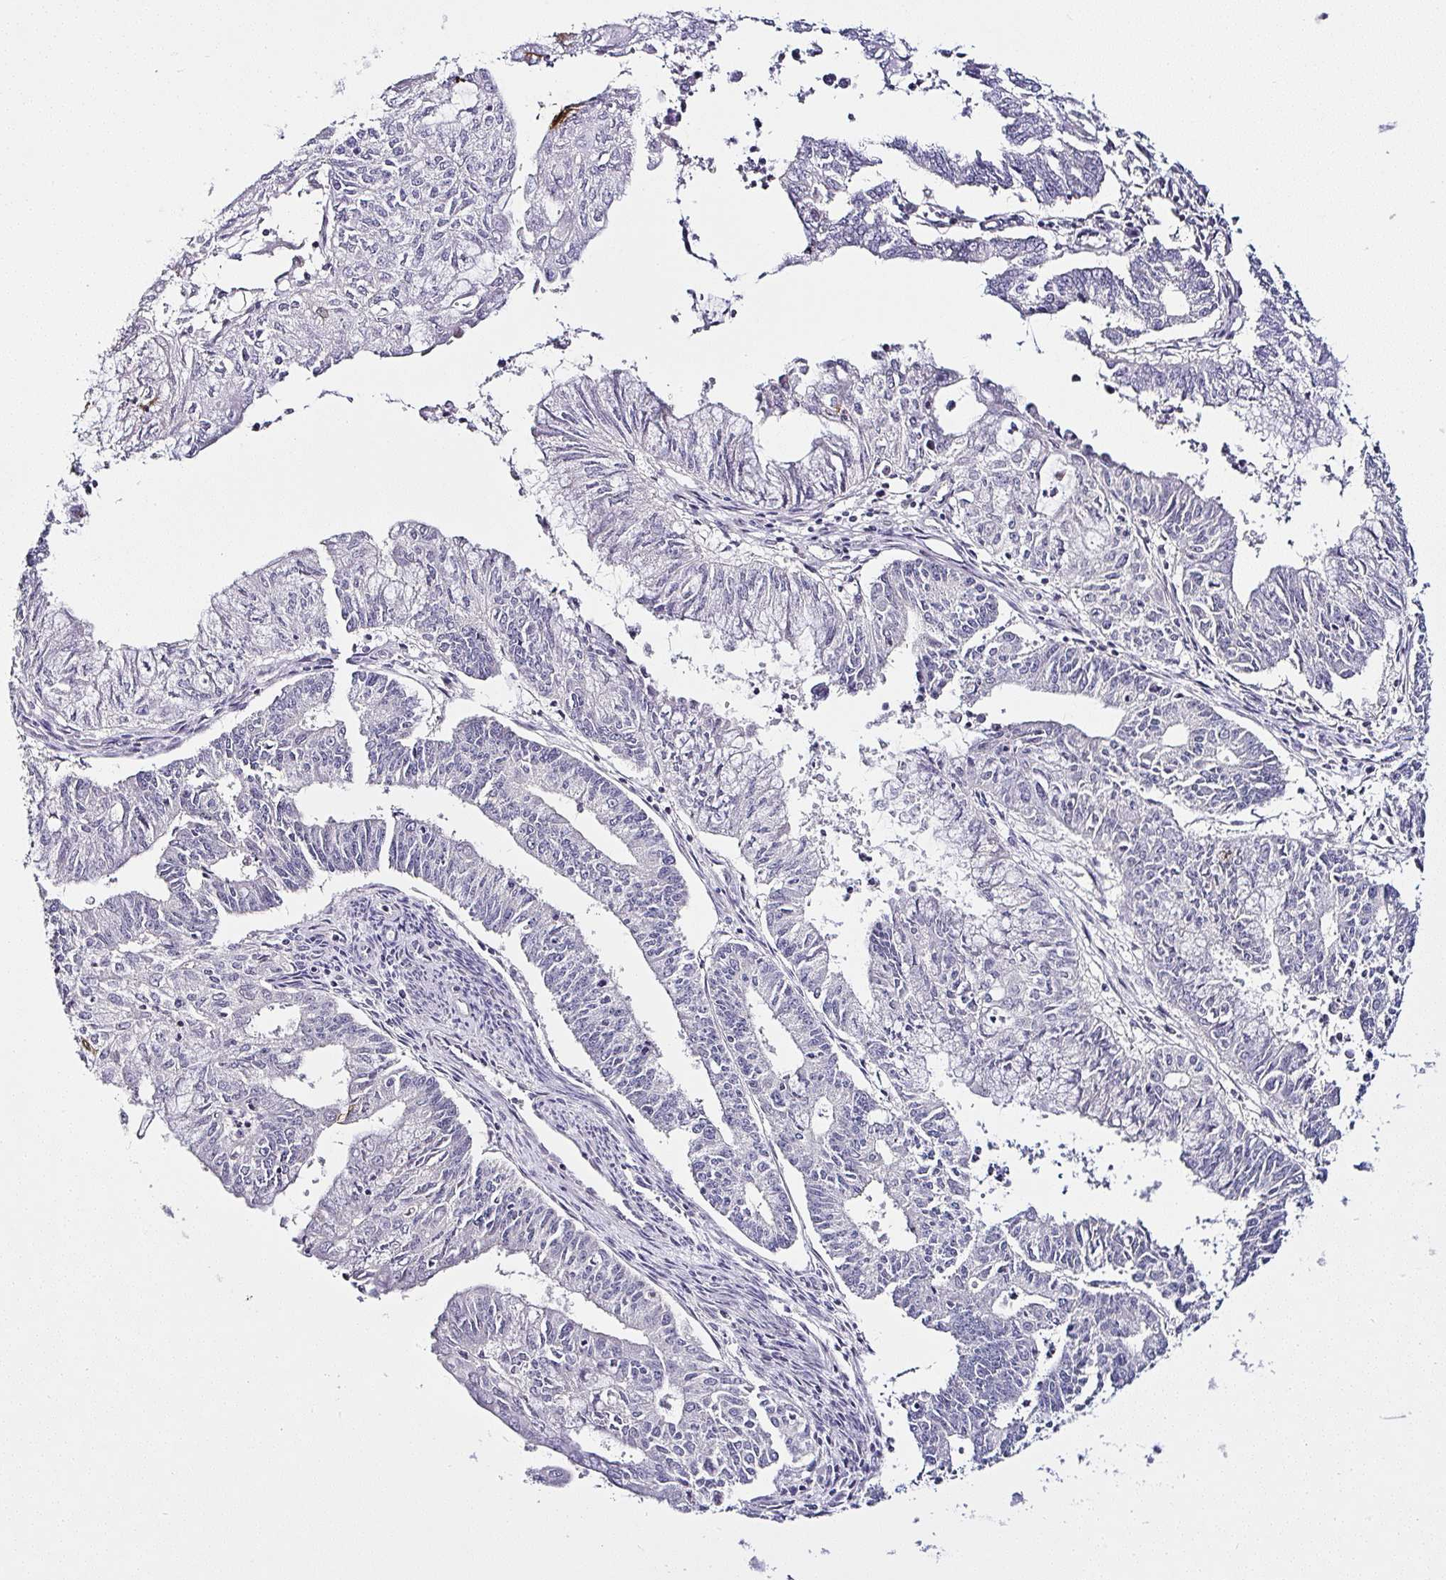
{"staining": {"intensity": "negative", "quantity": "none", "location": "none"}, "tissue": "endometrial cancer", "cell_type": "Tumor cells", "image_type": "cancer", "snomed": [{"axis": "morphology", "description": "Adenocarcinoma, NOS"}, {"axis": "topography", "description": "Endometrium"}], "caption": "Tumor cells show no significant expression in endometrial cancer. The staining is performed using DAB (3,3'-diaminobenzidine) brown chromogen with nuclei counter-stained in using hematoxylin.", "gene": "SERPINB3", "patient": {"sex": "female", "age": 61}}